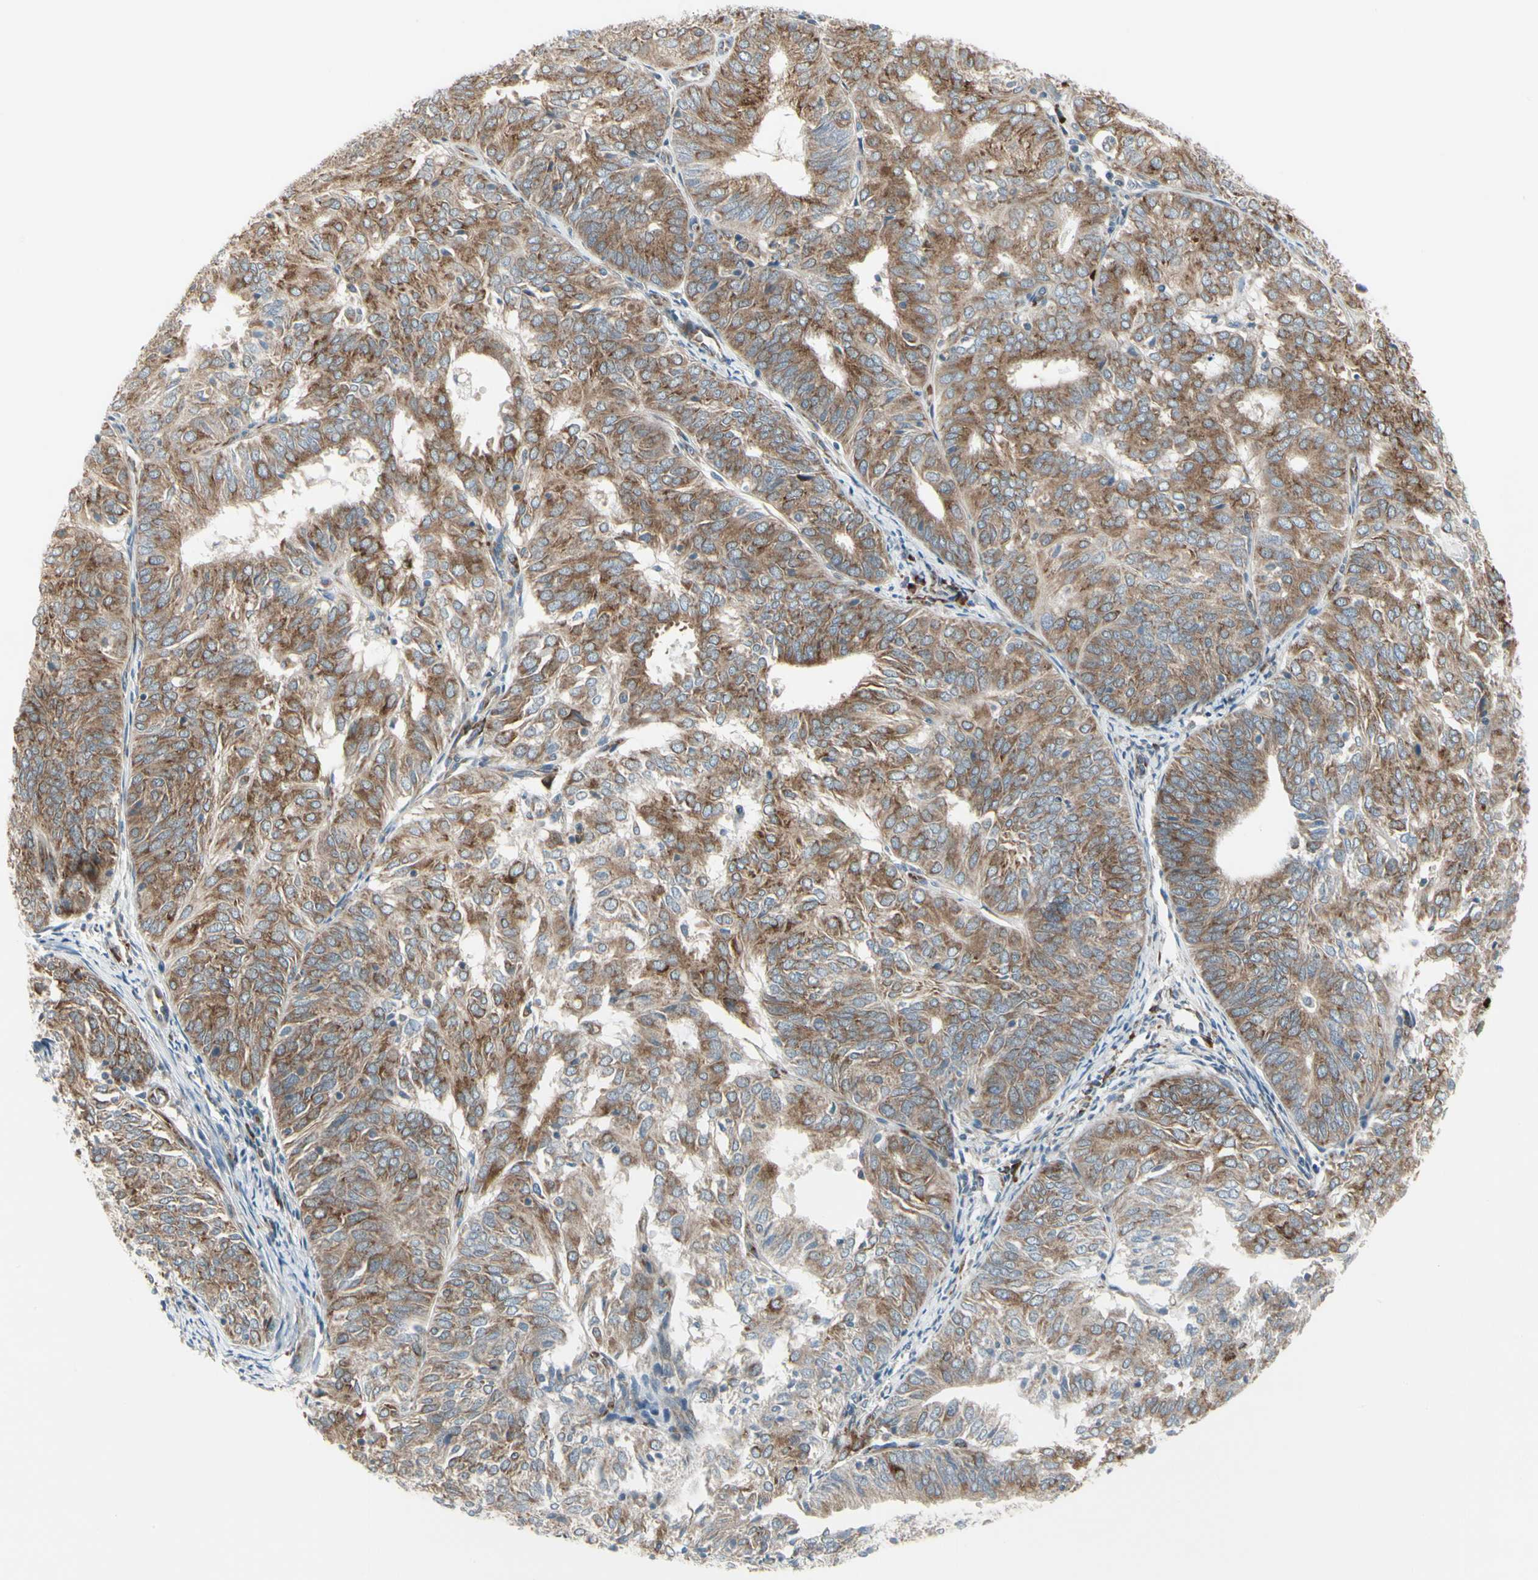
{"staining": {"intensity": "moderate", "quantity": ">75%", "location": "cytoplasmic/membranous"}, "tissue": "endometrial cancer", "cell_type": "Tumor cells", "image_type": "cancer", "snomed": [{"axis": "morphology", "description": "Adenocarcinoma, NOS"}, {"axis": "topography", "description": "Uterus"}], "caption": "This image demonstrates immunohistochemistry (IHC) staining of human endometrial cancer (adenocarcinoma), with medium moderate cytoplasmic/membranous expression in approximately >75% of tumor cells.", "gene": "FNDC3A", "patient": {"sex": "female", "age": 60}}